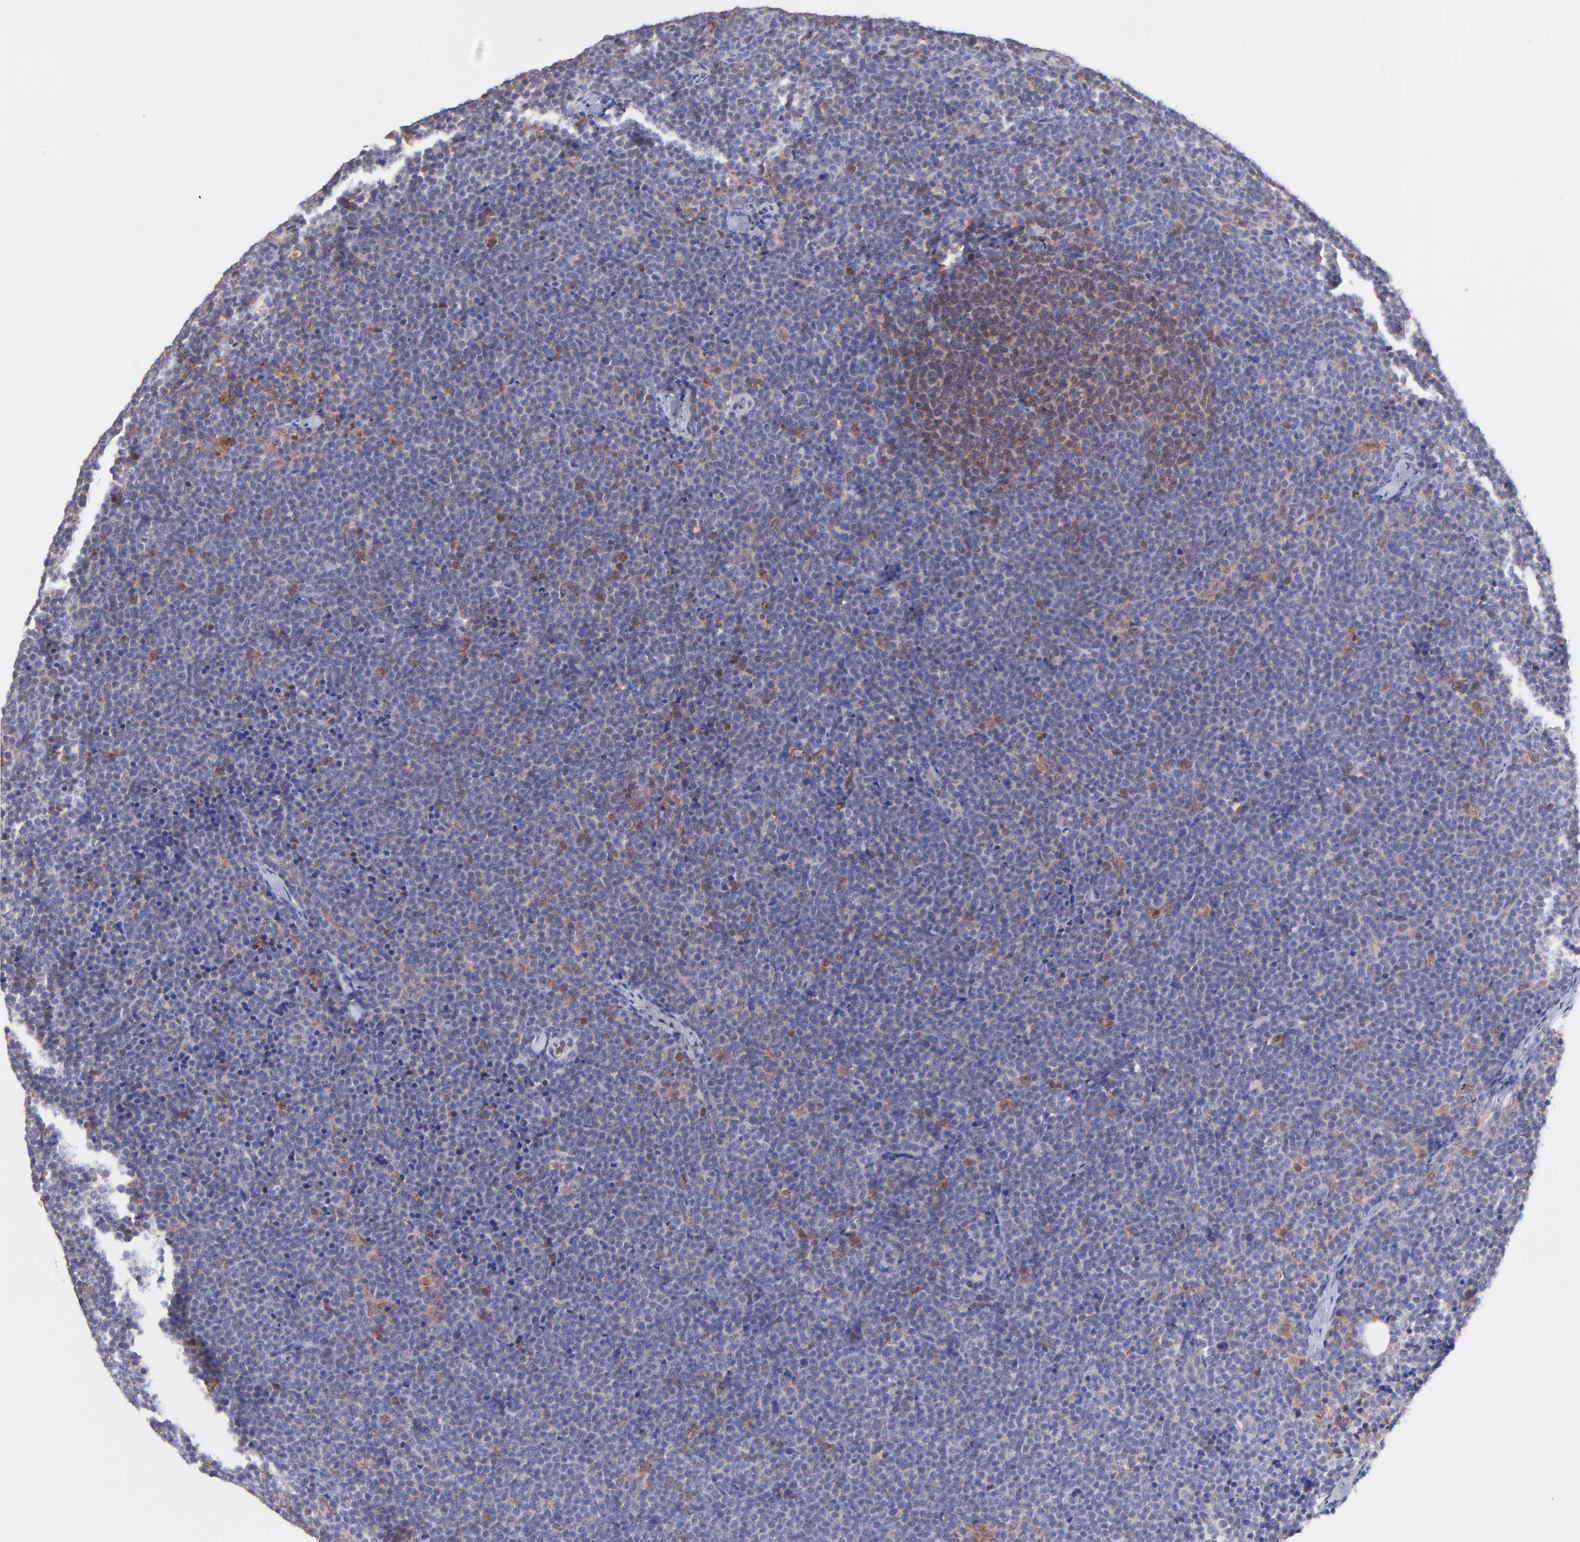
{"staining": {"intensity": "weak", "quantity": "<25%", "location": "cytoplasmic/membranous"}, "tissue": "lymphoma", "cell_type": "Tumor cells", "image_type": "cancer", "snomed": [{"axis": "morphology", "description": "Malignant lymphoma, non-Hodgkin's type, High grade"}, {"axis": "topography", "description": "Lymph node"}], "caption": "Tumor cells show no significant expression in lymphoma.", "gene": "HYAL1", "patient": {"sex": "female", "age": 58}}